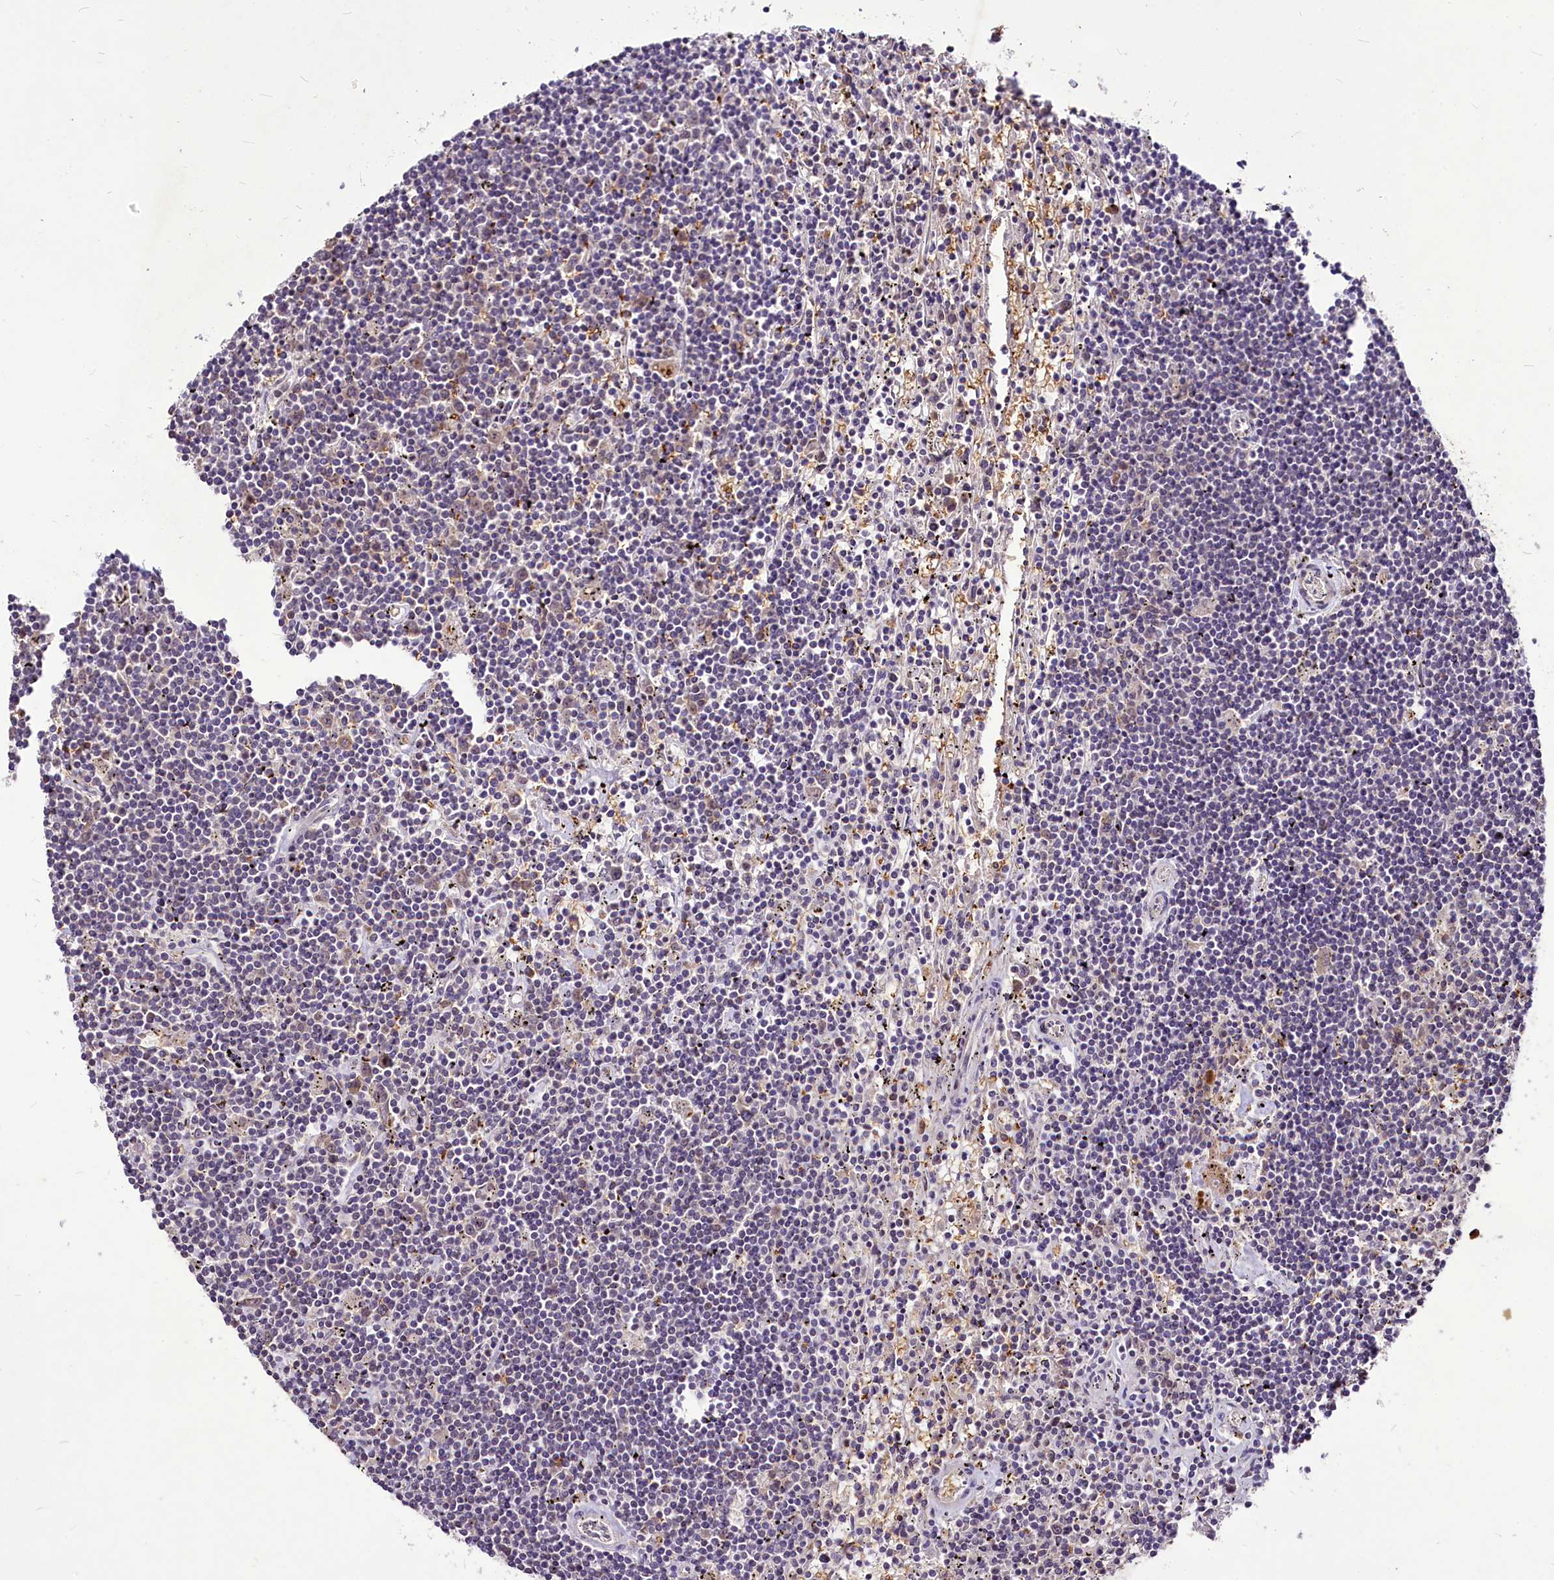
{"staining": {"intensity": "negative", "quantity": "none", "location": "none"}, "tissue": "lymphoma", "cell_type": "Tumor cells", "image_type": "cancer", "snomed": [{"axis": "morphology", "description": "Malignant lymphoma, non-Hodgkin's type, Low grade"}, {"axis": "topography", "description": "Spleen"}], "caption": "A high-resolution image shows immunohistochemistry staining of low-grade malignant lymphoma, non-Hodgkin's type, which displays no significant positivity in tumor cells. (Stains: DAB (3,3'-diaminobenzidine) IHC with hematoxylin counter stain, Microscopy: brightfield microscopy at high magnification).", "gene": "C11orf86", "patient": {"sex": "male", "age": 76}}